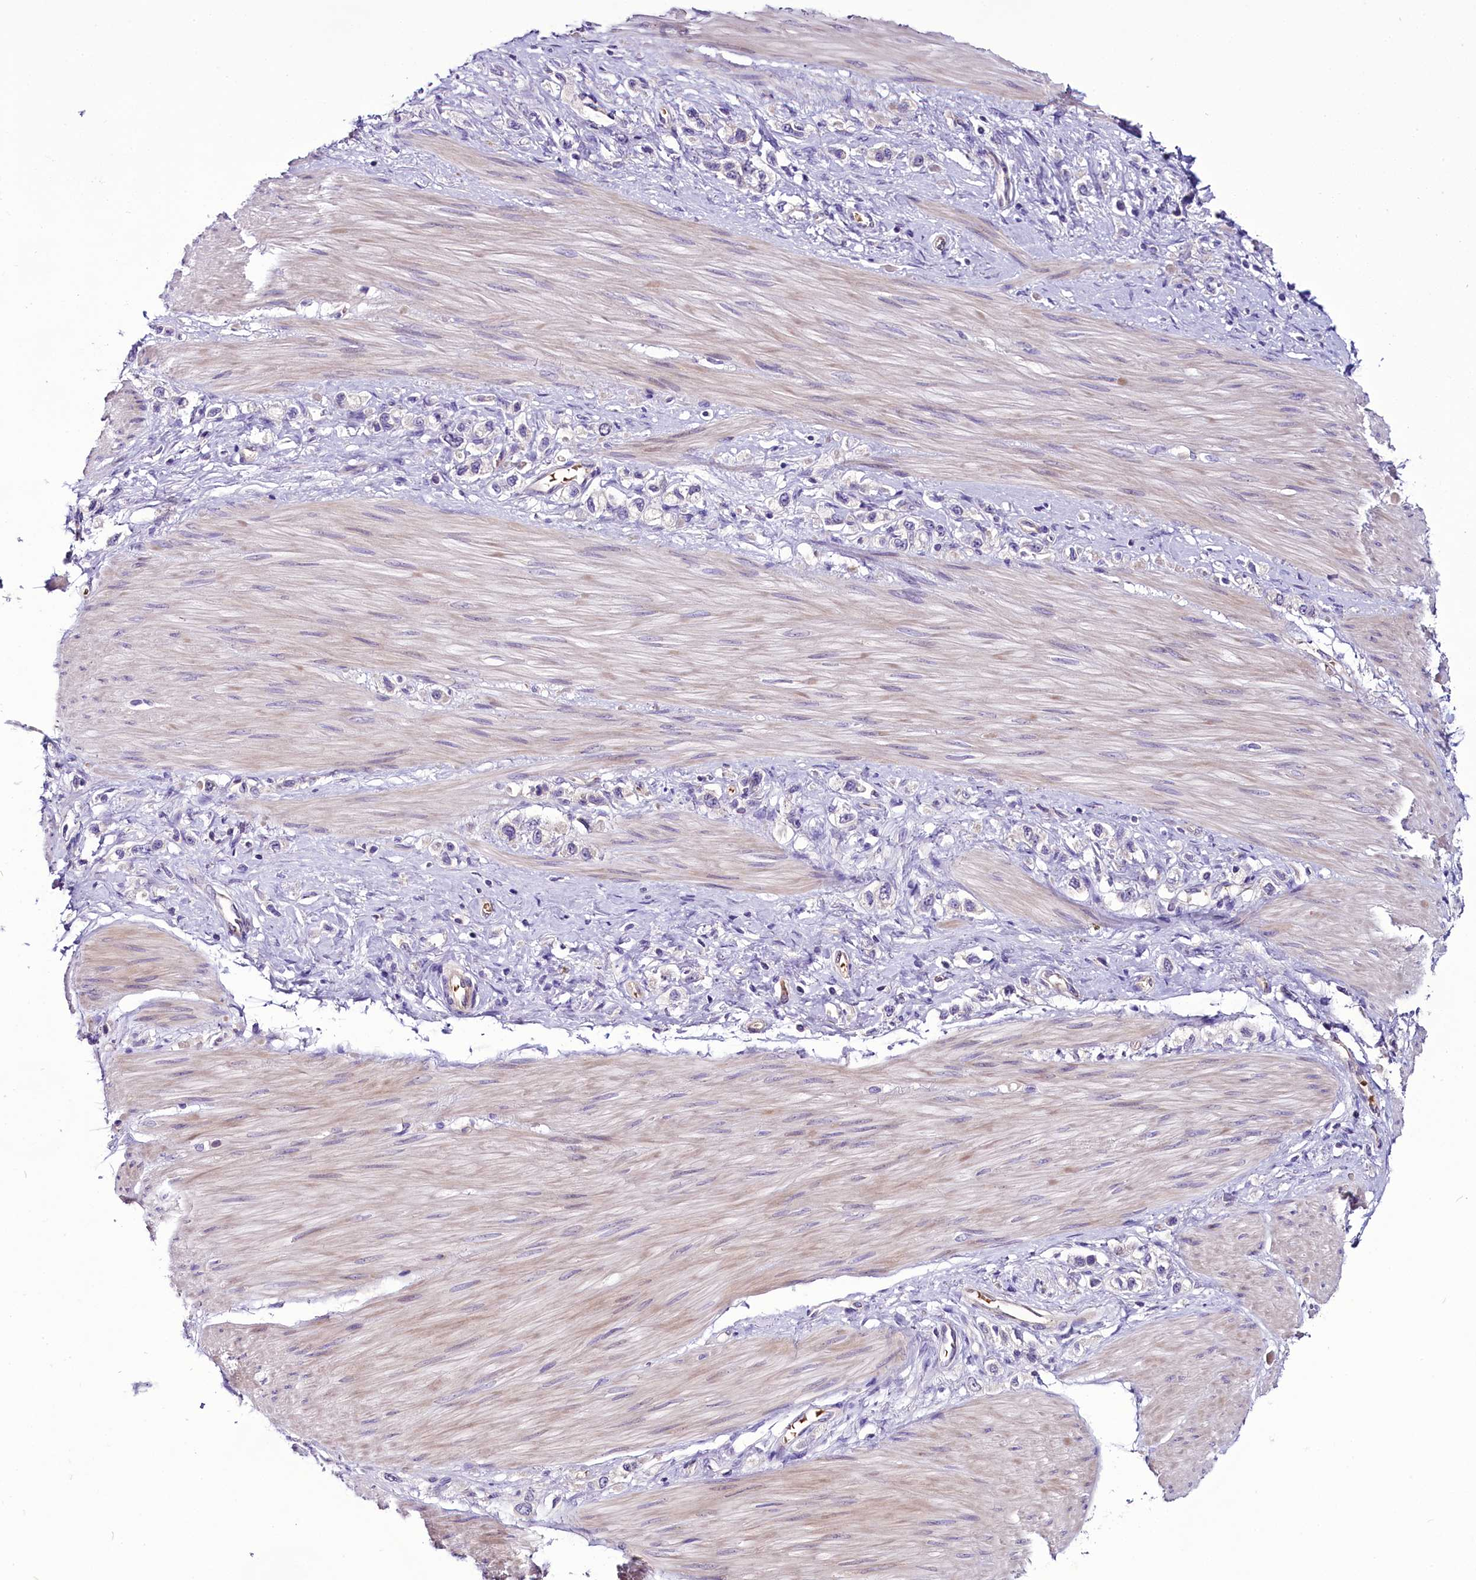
{"staining": {"intensity": "negative", "quantity": "none", "location": "none"}, "tissue": "stomach cancer", "cell_type": "Tumor cells", "image_type": "cancer", "snomed": [{"axis": "morphology", "description": "Adenocarcinoma, NOS"}, {"axis": "topography", "description": "Stomach"}], "caption": "IHC of human stomach adenocarcinoma displays no staining in tumor cells.", "gene": "C9orf40", "patient": {"sex": "female", "age": 65}}